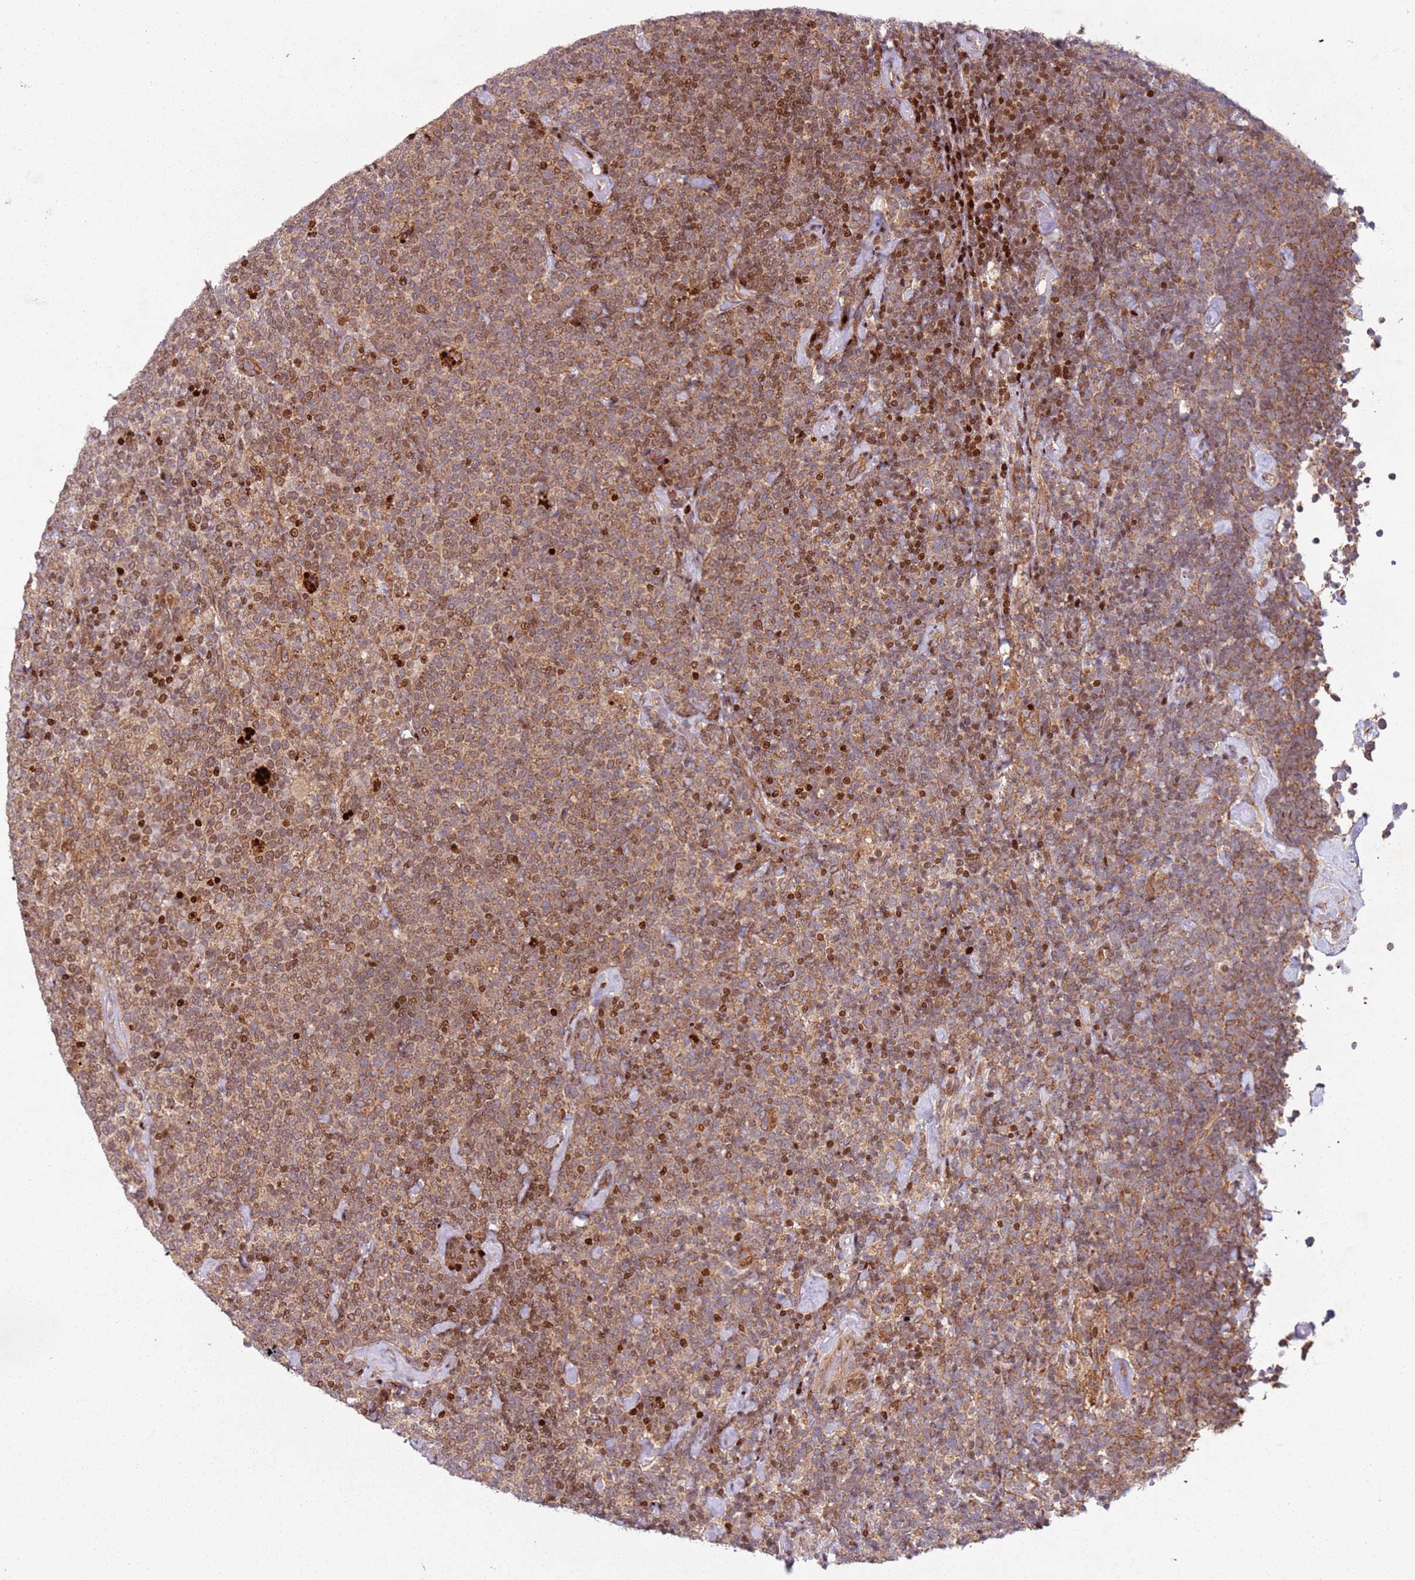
{"staining": {"intensity": "strong", "quantity": "25%-75%", "location": "cytoplasmic/membranous,nuclear"}, "tissue": "lymphoma", "cell_type": "Tumor cells", "image_type": "cancer", "snomed": [{"axis": "morphology", "description": "Malignant lymphoma, non-Hodgkin's type, High grade"}, {"axis": "topography", "description": "Lymph node"}], "caption": "High-grade malignant lymphoma, non-Hodgkin's type stained for a protein reveals strong cytoplasmic/membranous and nuclear positivity in tumor cells.", "gene": "HNRNPLL", "patient": {"sex": "male", "age": 61}}